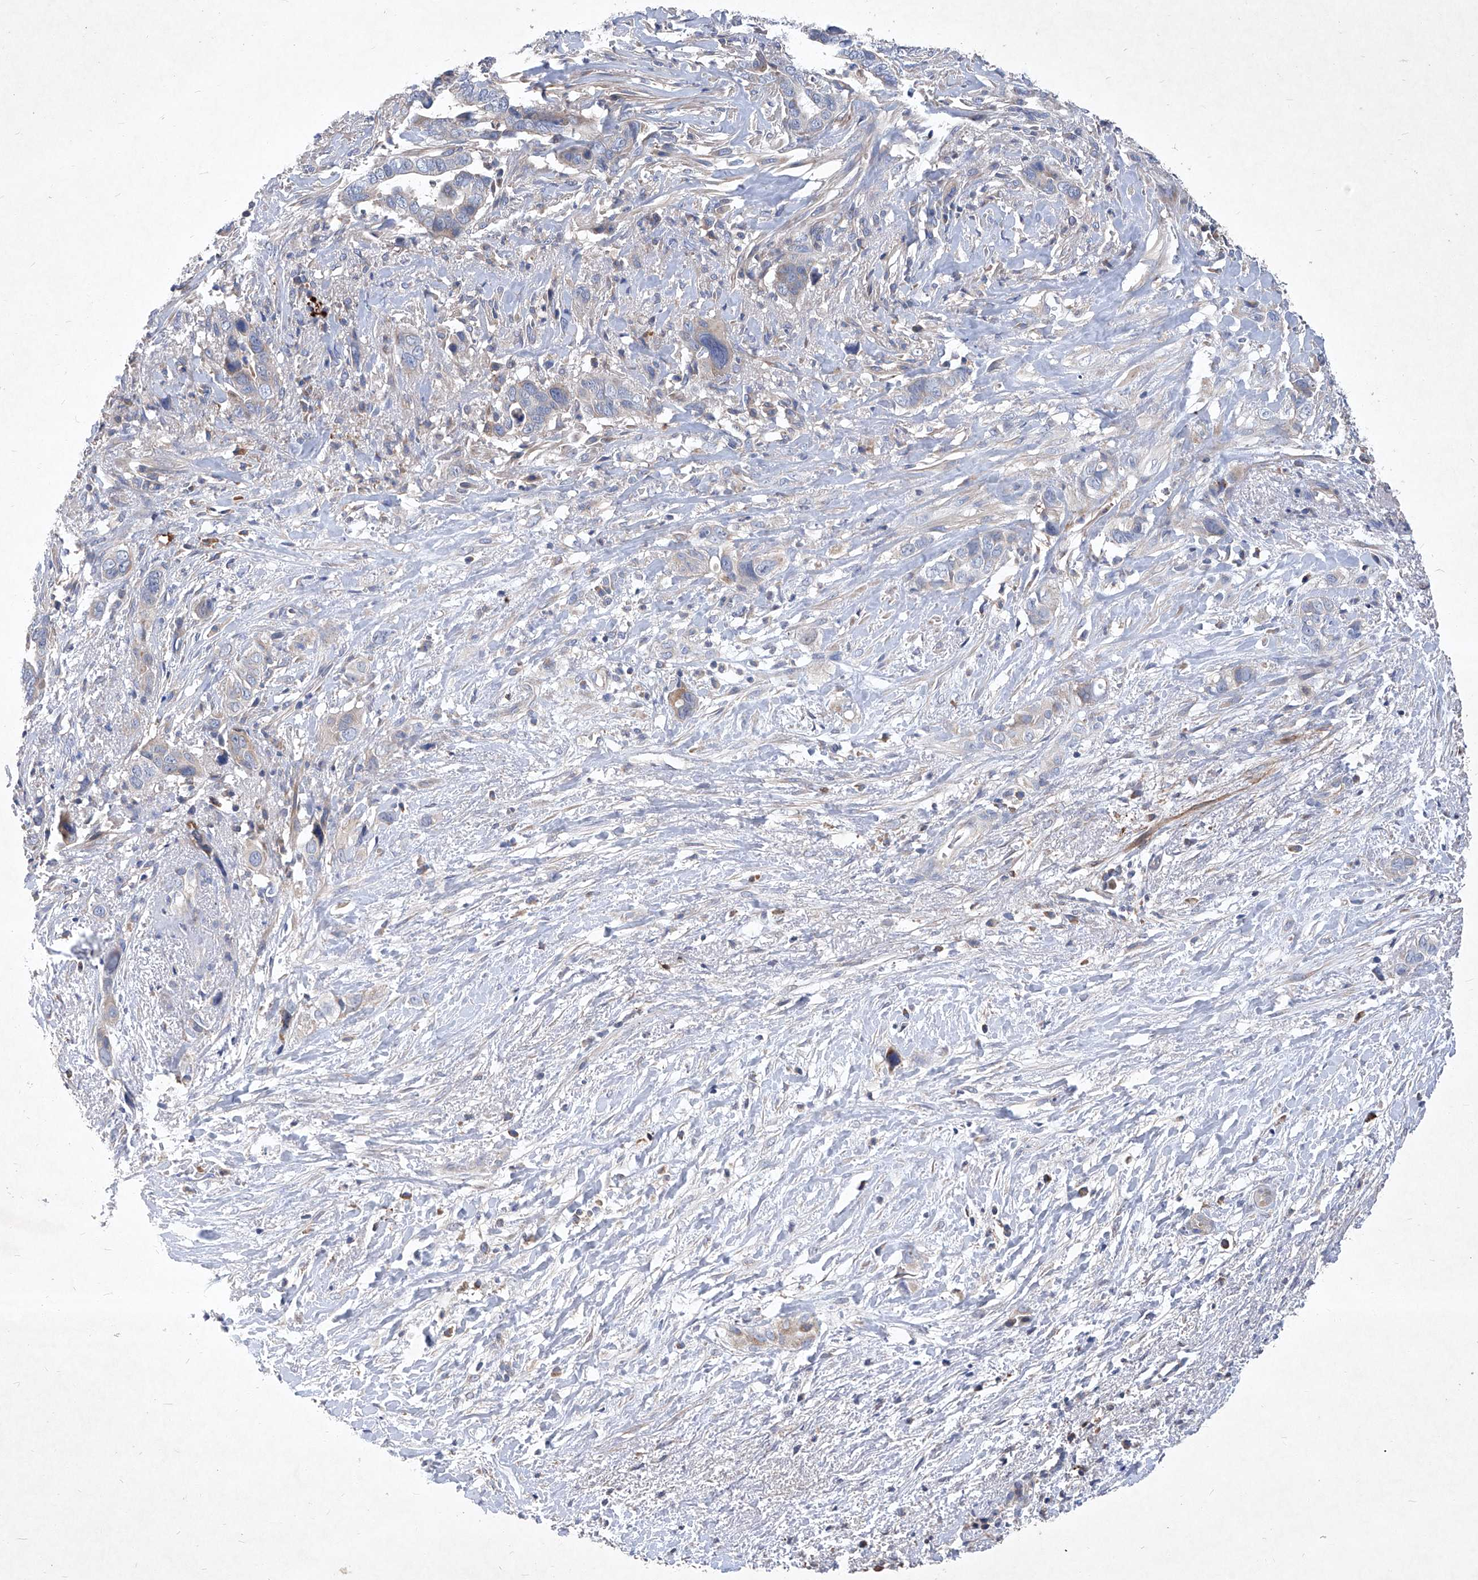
{"staining": {"intensity": "negative", "quantity": "none", "location": "none"}, "tissue": "liver cancer", "cell_type": "Tumor cells", "image_type": "cancer", "snomed": [{"axis": "morphology", "description": "Cholangiocarcinoma"}, {"axis": "topography", "description": "Liver"}], "caption": "High magnification brightfield microscopy of liver cancer (cholangiocarcinoma) stained with DAB (brown) and counterstained with hematoxylin (blue): tumor cells show no significant positivity.", "gene": "EPHA8", "patient": {"sex": "female", "age": 79}}